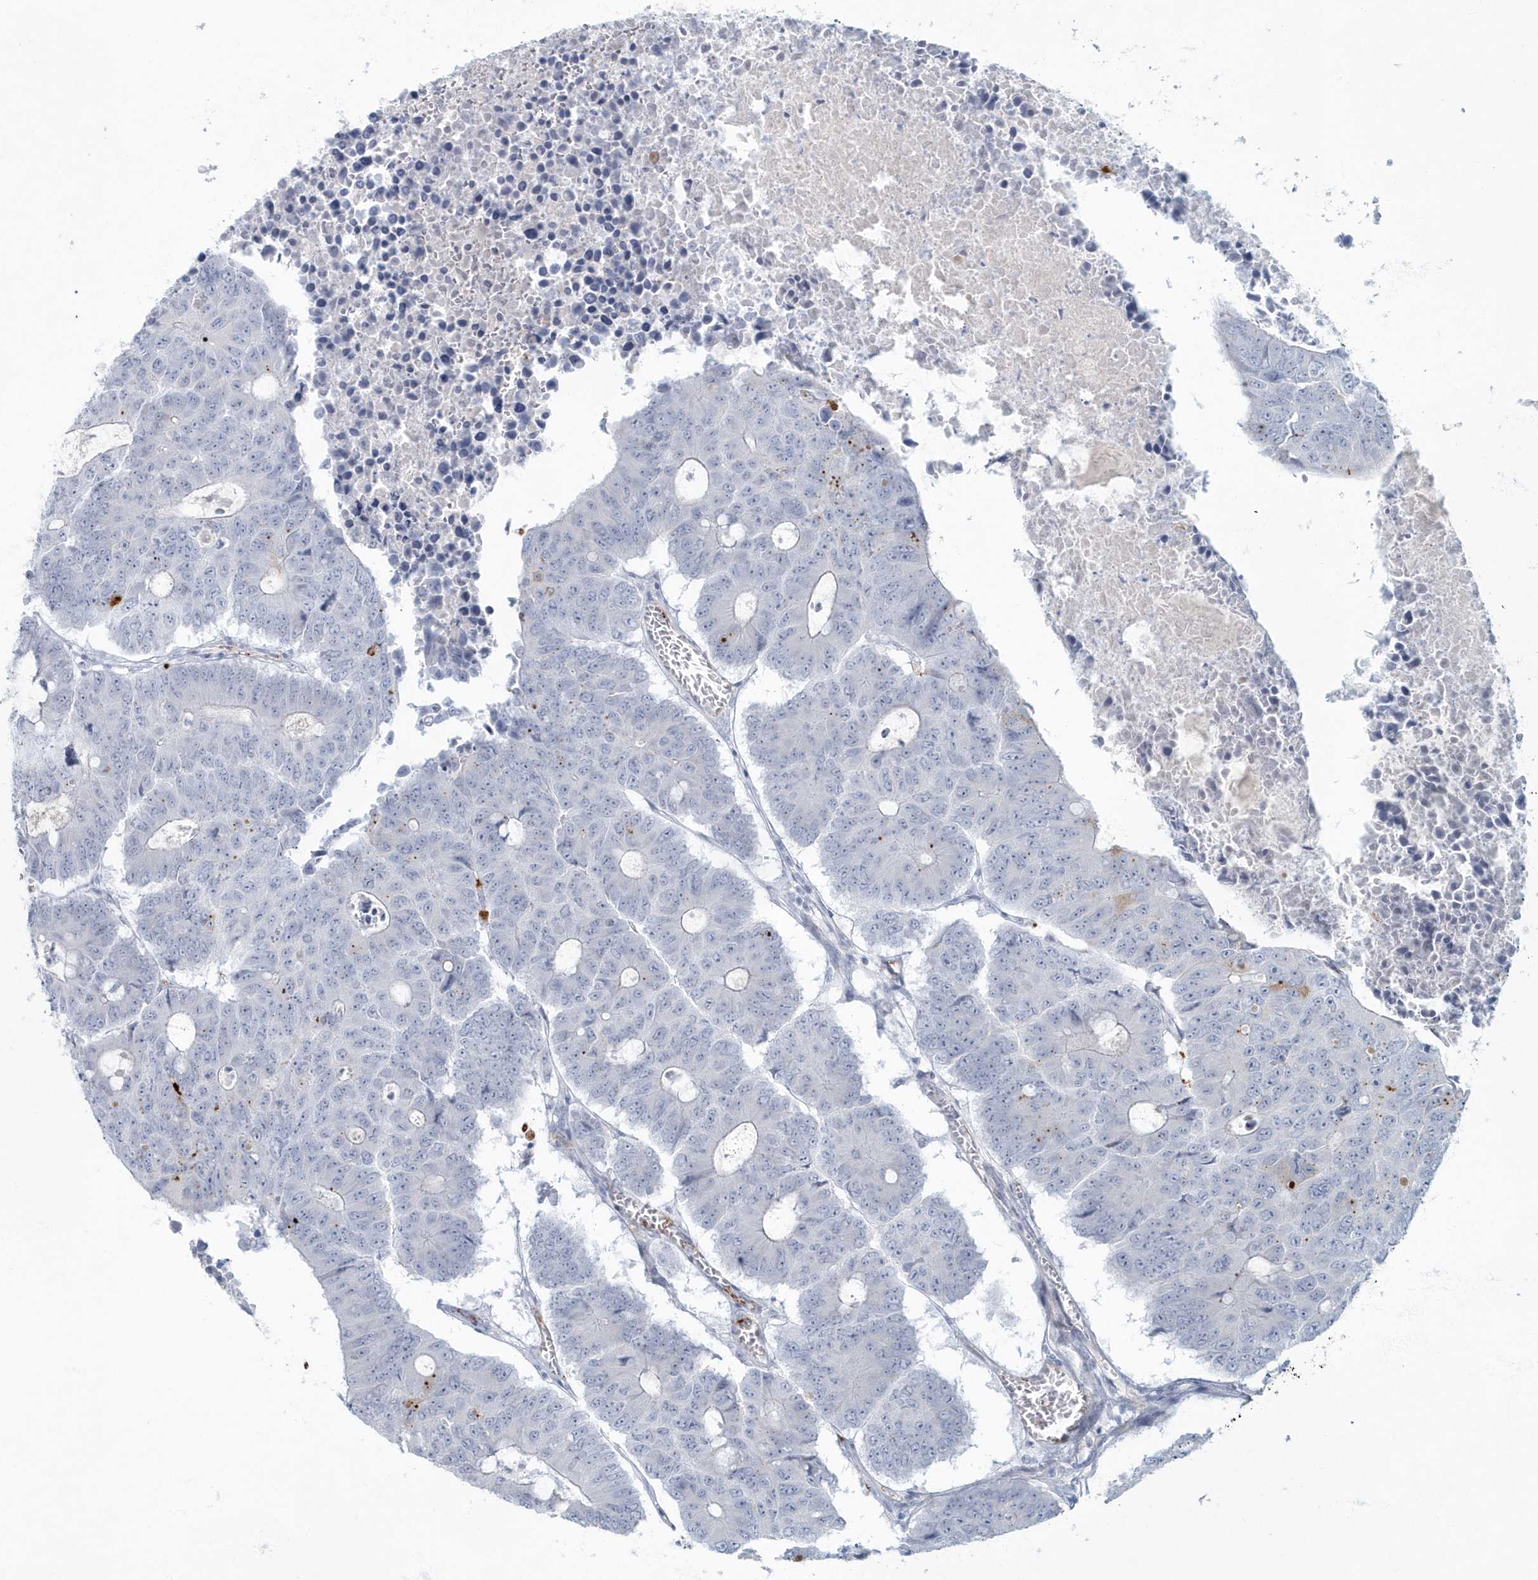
{"staining": {"intensity": "negative", "quantity": "none", "location": "none"}, "tissue": "colorectal cancer", "cell_type": "Tumor cells", "image_type": "cancer", "snomed": [{"axis": "morphology", "description": "Adenocarcinoma, NOS"}, {"axis": "topography", "description": "Colon"}], "caption": "The micrograph displays no staining of tumor cells in colorectal cancer. The staining is performed using DAB brown chromogen with nuclei counter-stained in using hematoxylin.", "gene": "MYOT", "patient": {"sex": "male", "age": 87}}